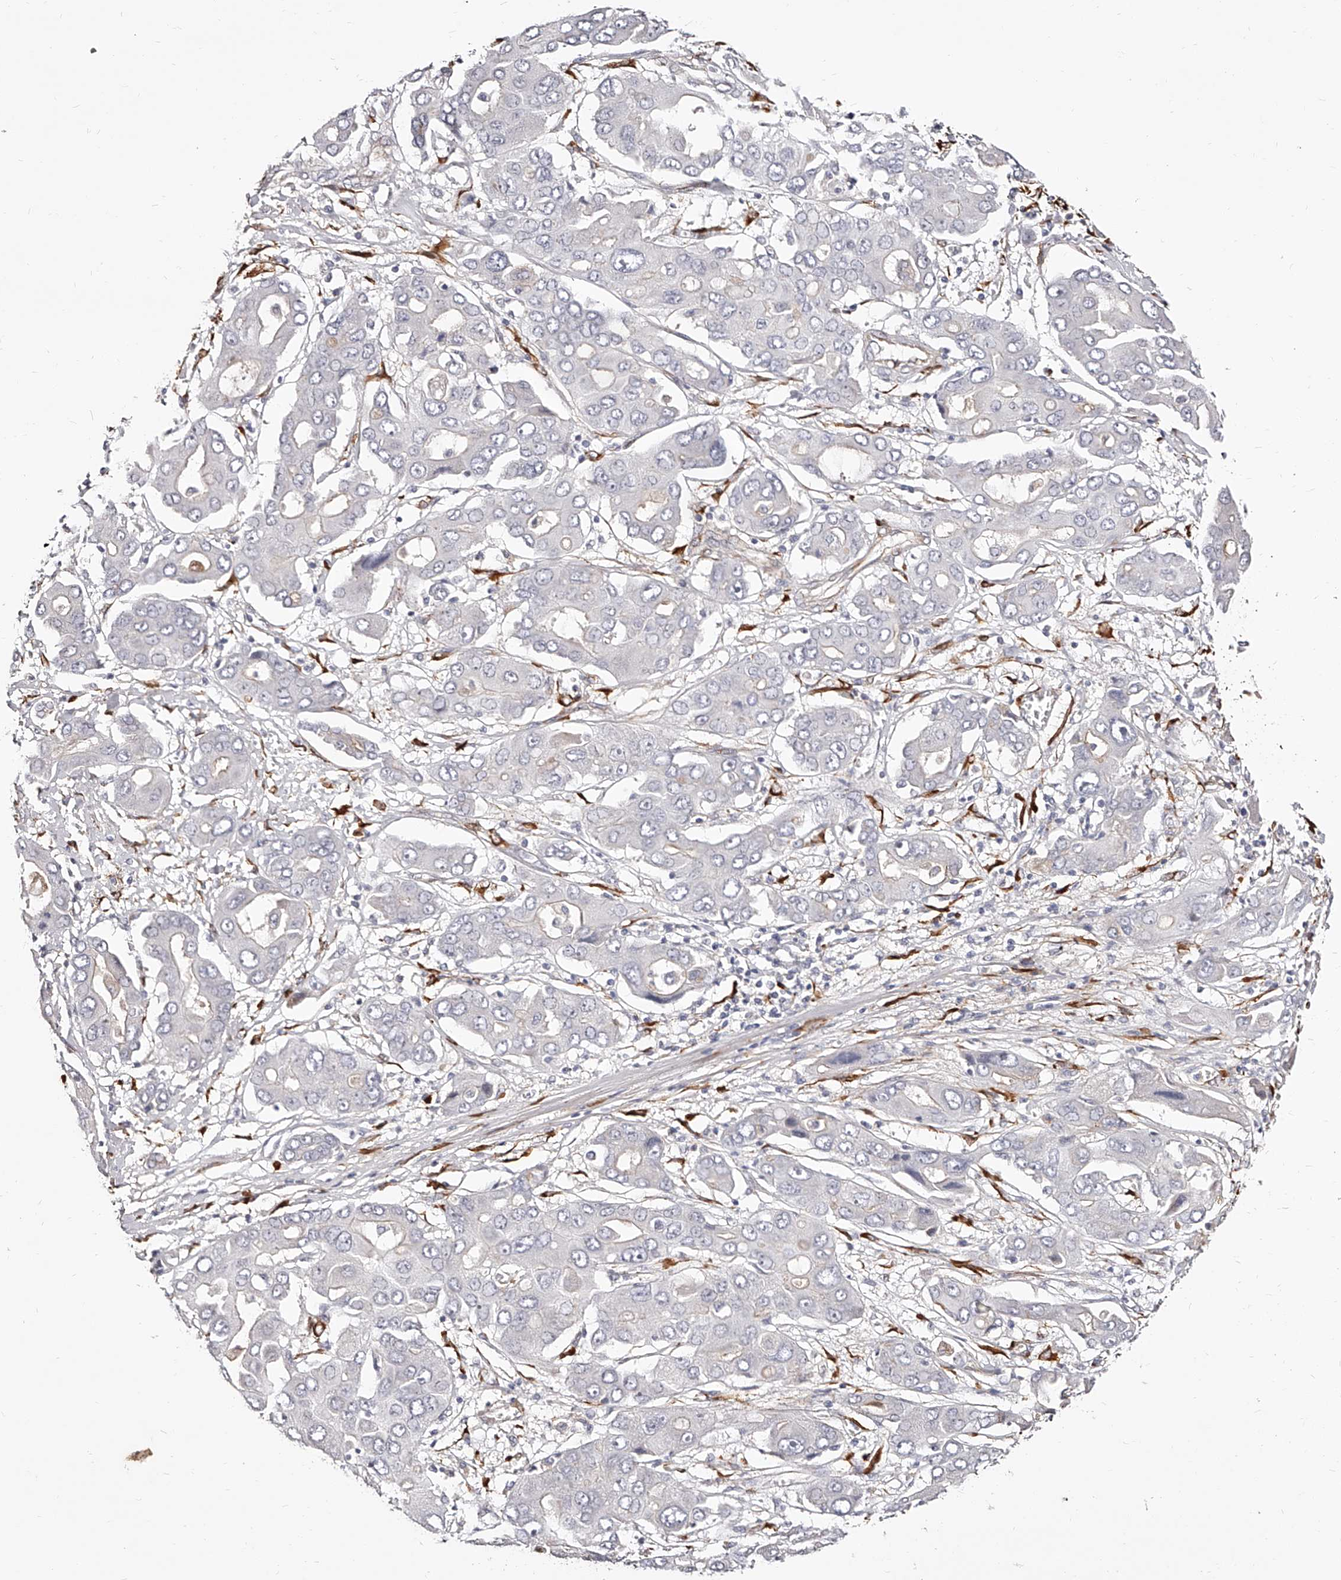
{"staining": {"intensity": "negative", "quantity": "none", "location": "none"}, "tissue": "liver cancer", "cell_type": "Tumor cells", "image_type": "cancer", "snomed": [{"axis": "morphology", "description": "Cholangiocarcinoma"}, {"axis": "topography", "description": "Liver"}], "caption": "This photomicrograph is of cholangiocarcinoma (liver) stained with immunohistochemistry to label a protein in brown with the nuclei are counter-stained blue. There is no staining in tumor cells.", "gene": "CD82", "patient": {"sex": "male", "age": 67}}